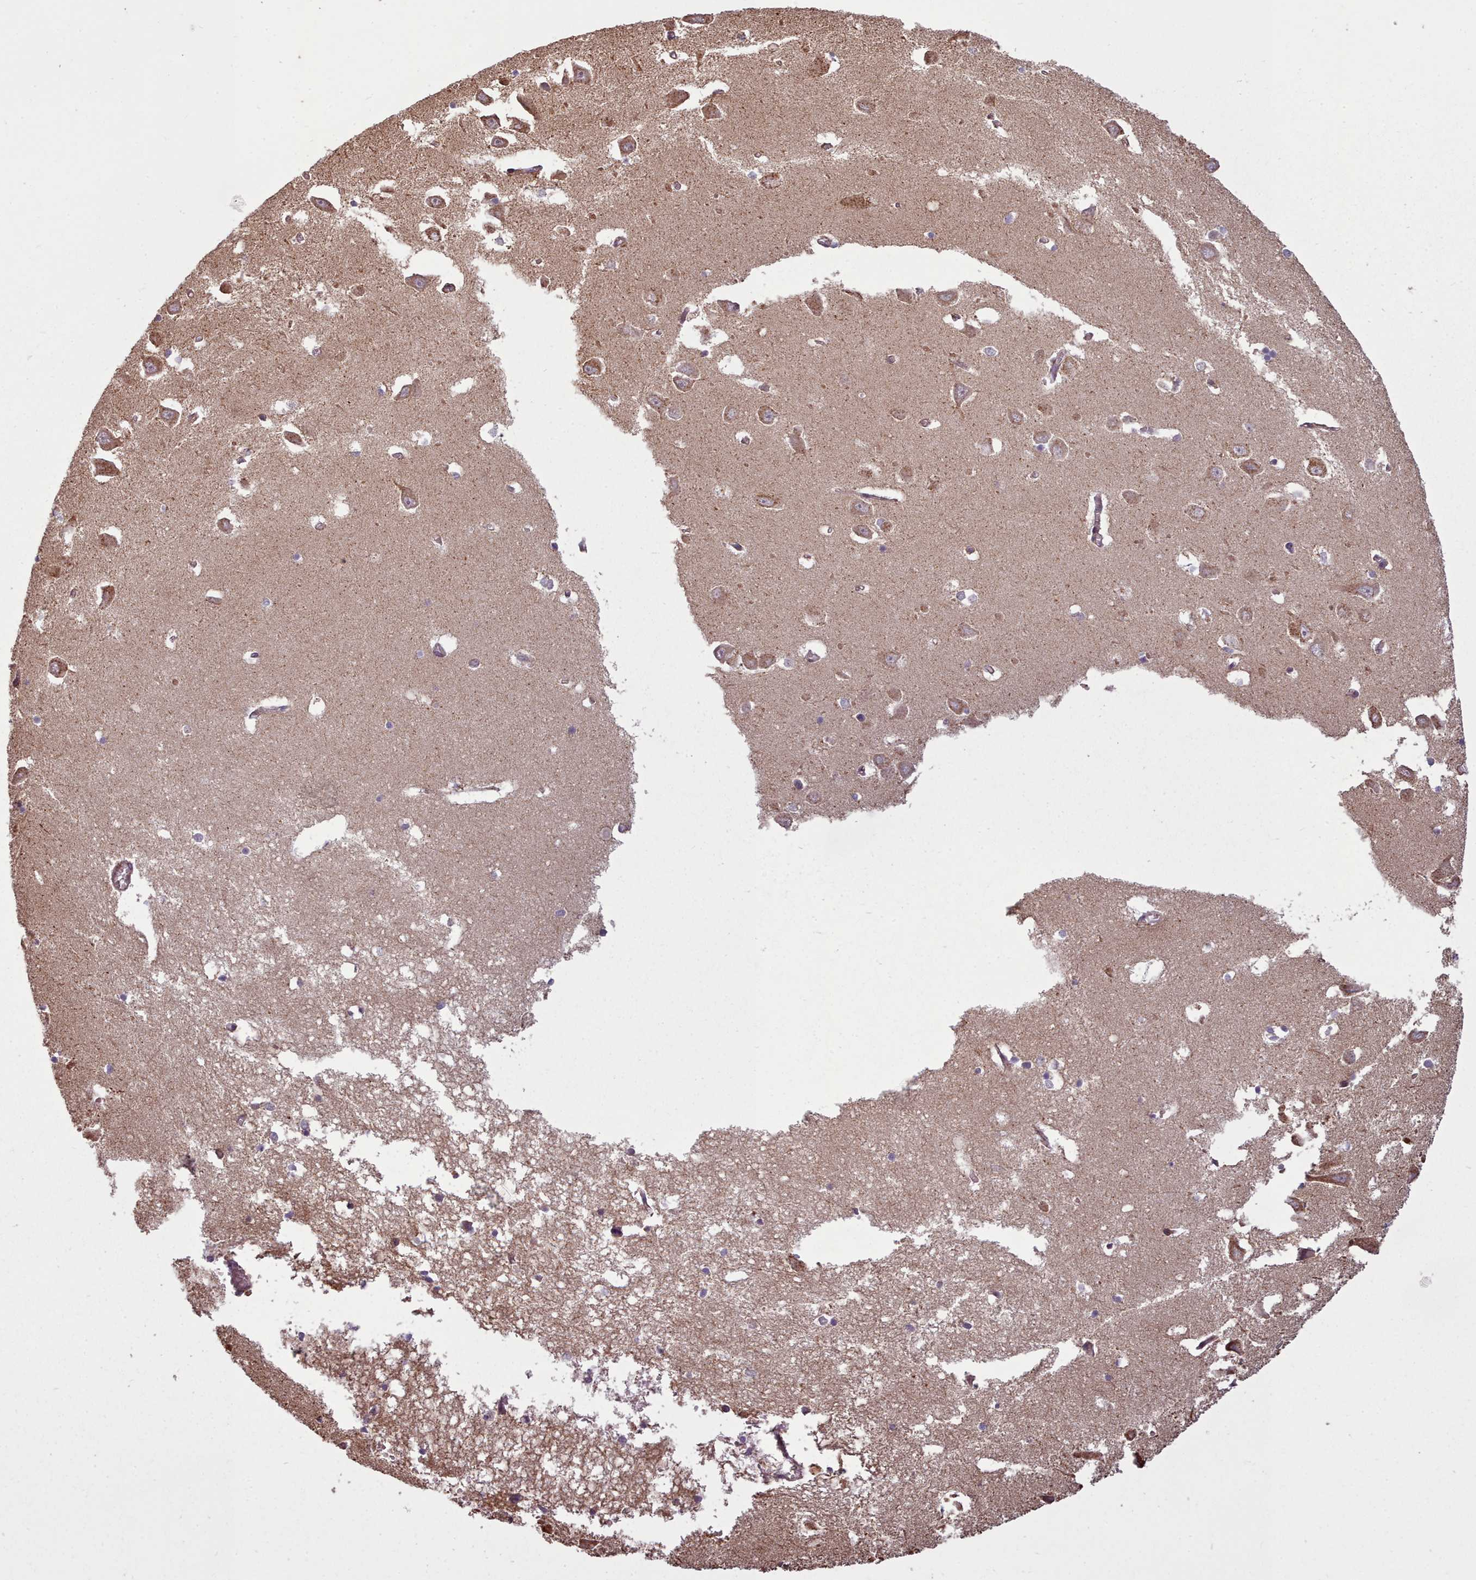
{"staining": {"intensity": "negative", "quantity": "none", "location": "none"}, "tissue": "hippocampus", "cell_type": "Glial cells", "image_type": "normal", "snomed": [{"axis": "morphology", "description": "Normal tissue, NOS"}, {"axis": "topography", "description": "Hippocampus"}], "caption": "The histopathology image exhibits no staining of glial cells in normal hippocampus. (Stains: DAB (3,3'-diaminobenzidine) IHC with hematoxylin counter stain, Microscopy: brightfield microscopy at high magnification).", "gene": "ZMYM4", "patient": {"sex": "male", "age": 70}}